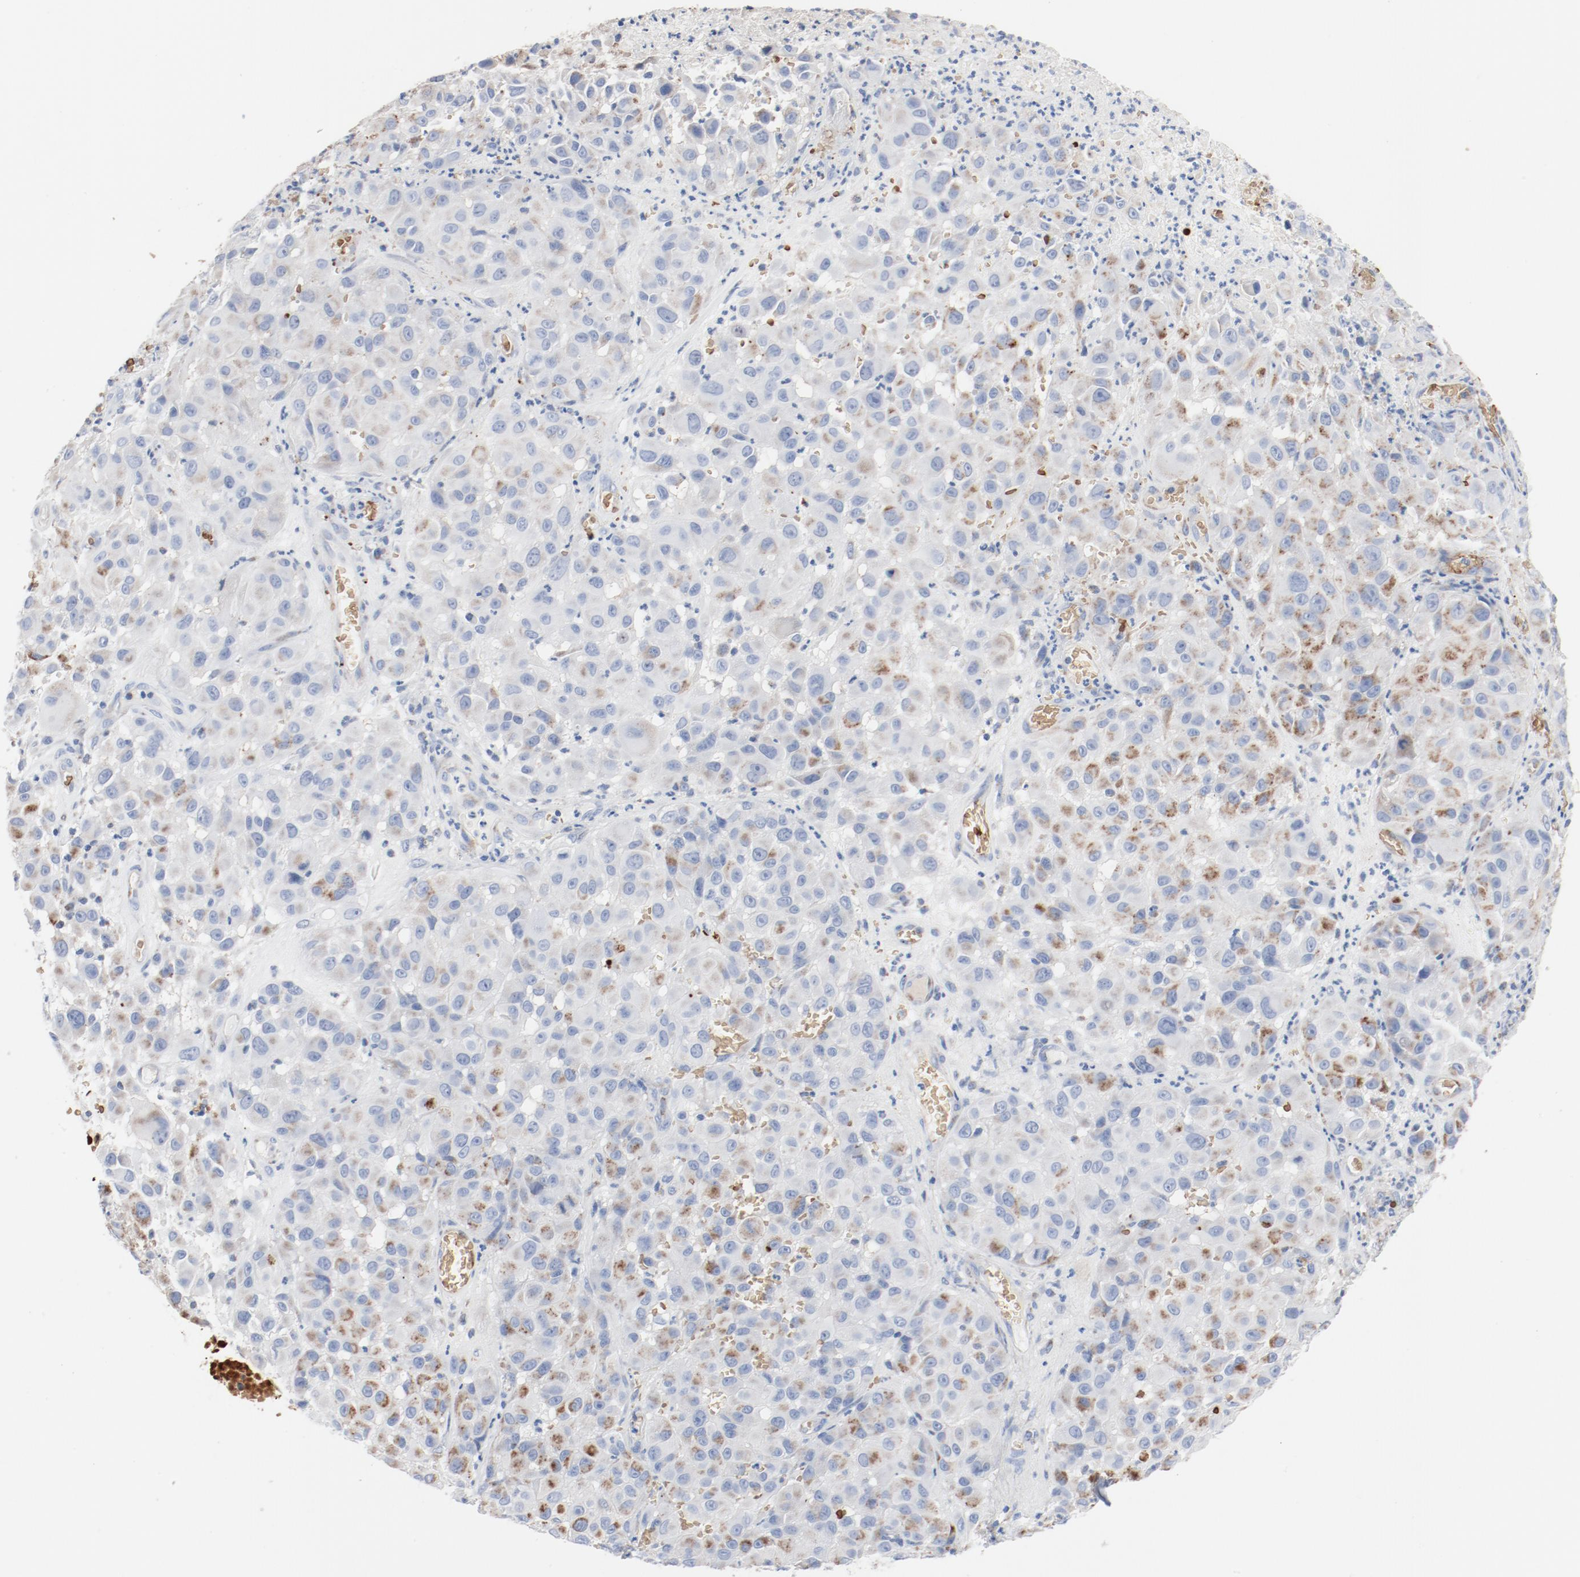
{"staining": {"intensity": "weak", "quantity": ">75%", "location": "cytoplasmic/membranous"}, "tissue": "melanoma", "cell_type": "Tumor cells", "image_type": "cancer", "snomed": [{"axis": "morphology", "description": "Malignant melanoma, NOS"}, {"axis": "topography", "description": "Skin"}], "caption": "Malignant melanoma stained with IHC displays weak cytoplasmic/membranous expression in about >75% of tumor cells.", "gene": "NDUFB8", "patient": {"sex": "female", "age": 21}}